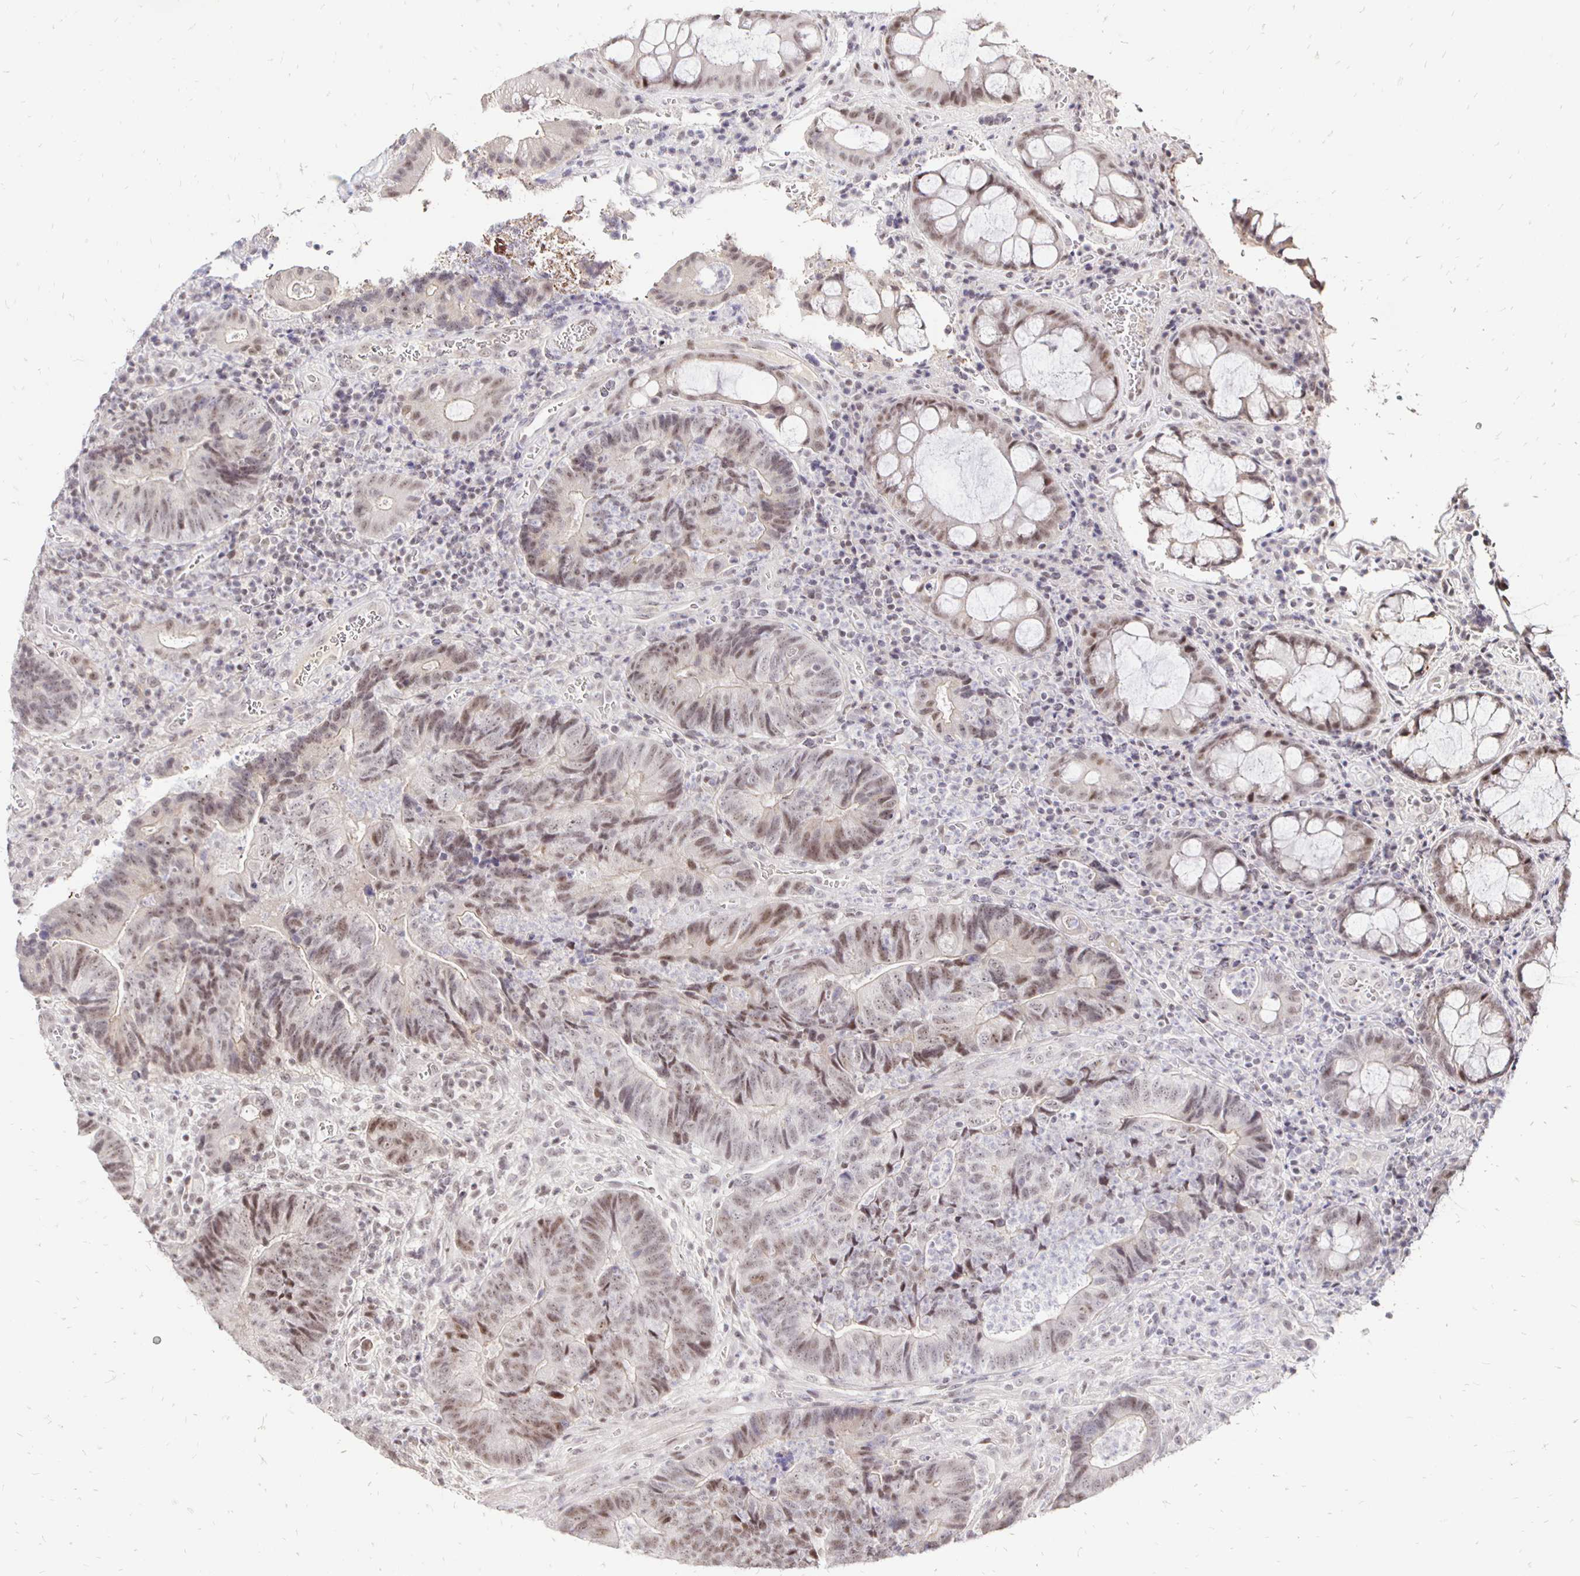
{"staining": {"intensity": "moderate", "quantity": ">75%", "location": "nuclear"}, "tissue": "colorectal cancer", "cell_type": "Tumor cells", "image_type": "cancer", "snomed": [{"axis": "morphology", "description": "Normal tissue, NOS"}, {"axis": "morphology", "description": "Adenocarcinoma, NOS"}, {"axis": "topography", "description": "Colon"}], "caption": "Immunohistochemistry (IHC) staining of colorectal cancer (adenocarcinoma), which shows medium levels of moderate nuclear positivity in about >75% of tumor cells indicating moderate nuclear protein positivity. The staining was performed using DAB (3,3'-diaminobenzidine) (brown) for protein detection and nuclei were counterstained in hematoxylin (blue).", "gene": "SIN3A", "patient": {"sex": "female", "age": 48}}